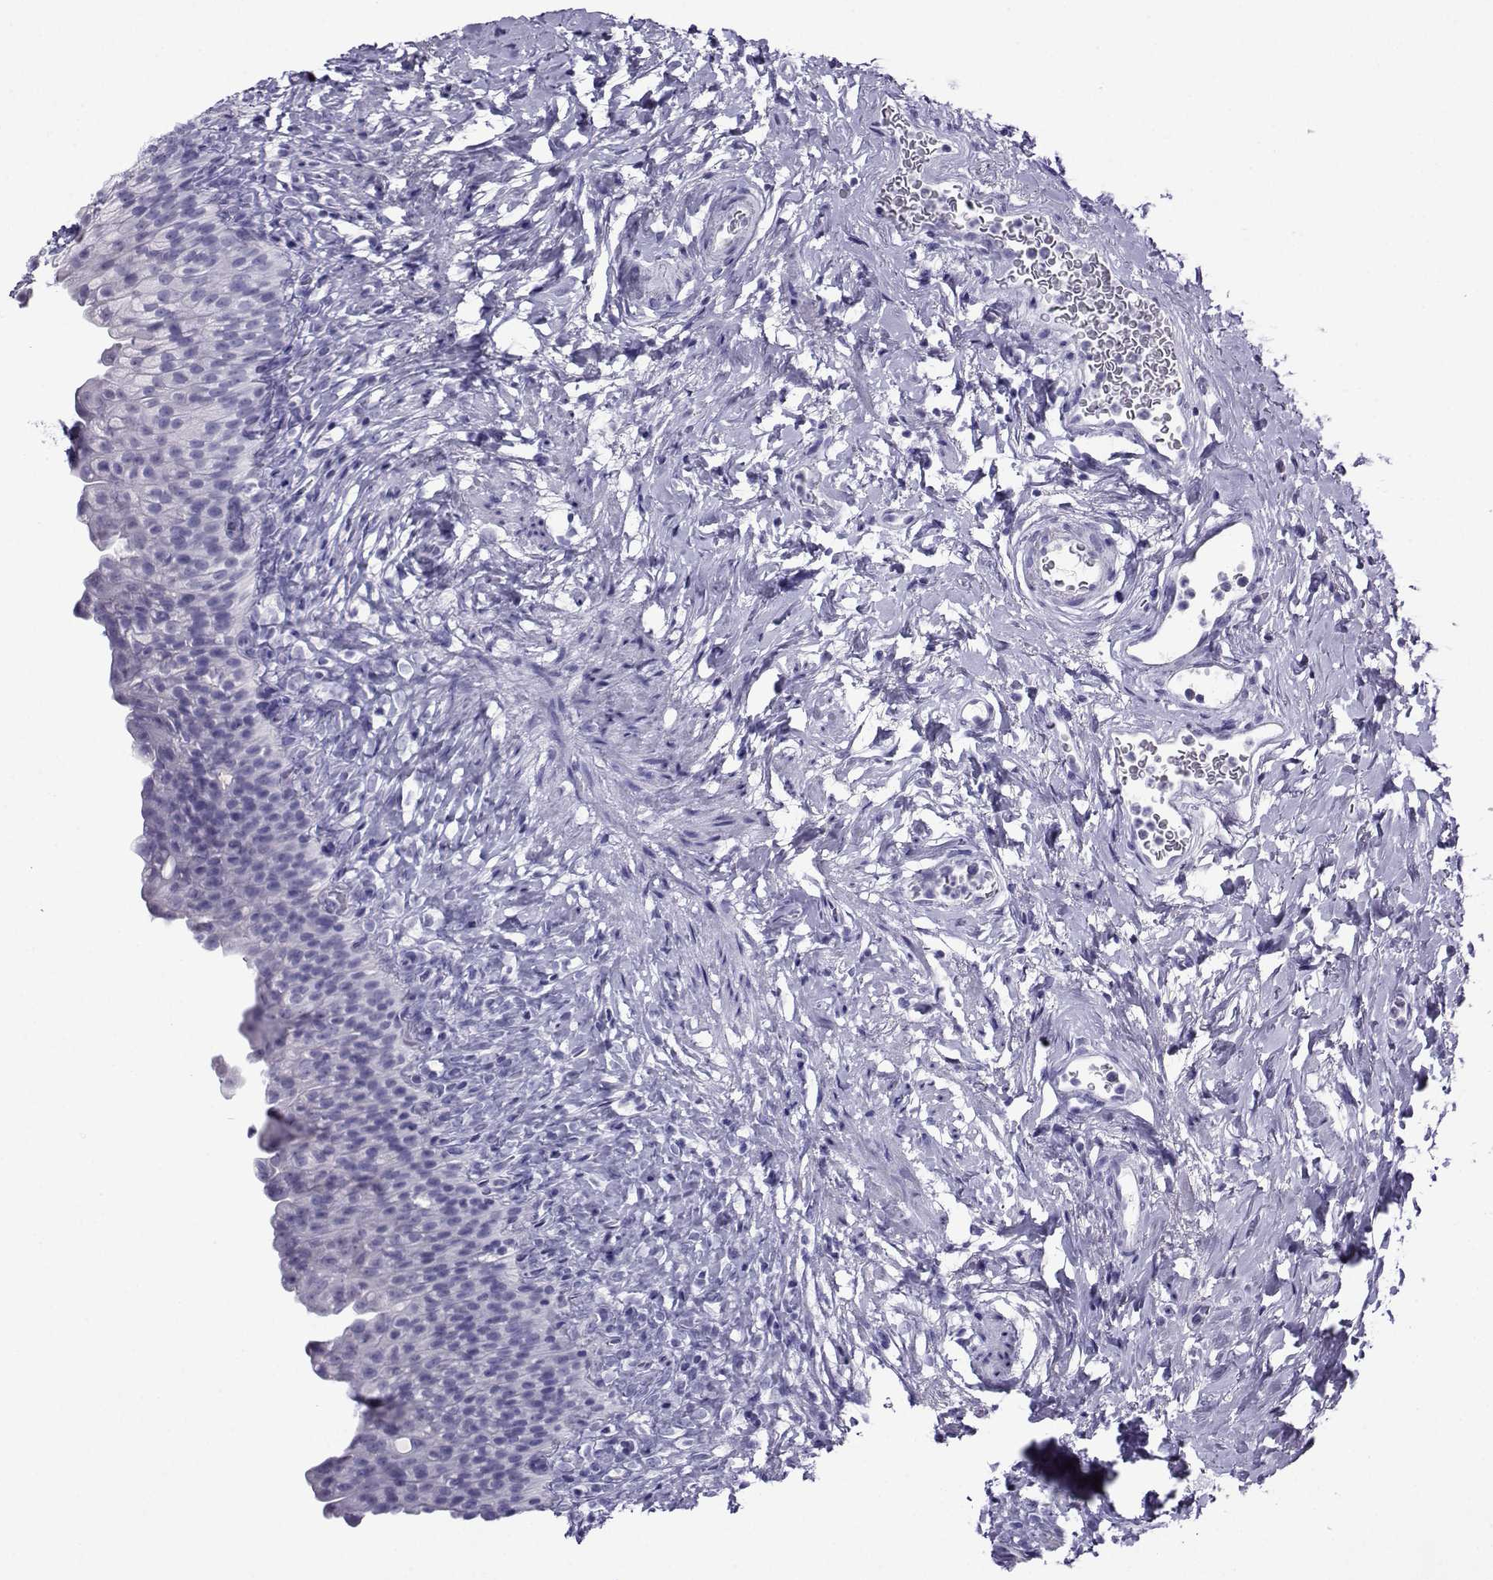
{"staining": {"intensity": "negative", "quantity": "none", "location": "none"}, "tissue": "urinary bladder", "cell_type": "Urothelial cells", "image_type": "normal", "snomed": [{"axis": "morphology", "description": "Normal tissue, NOS"}, {"axis": "topography", "description": "Urinary bladder"}], "caption": "A high-resolution image shows immunohistochemistry (IHC) staining of normal urinary bladder, which reveals no significant expression in urothelial cells. (DAB immunohistochemistry (IHC), high magnification).", "gene": "CRYBB1", "patient": {"sex": "male", "age": 76}}